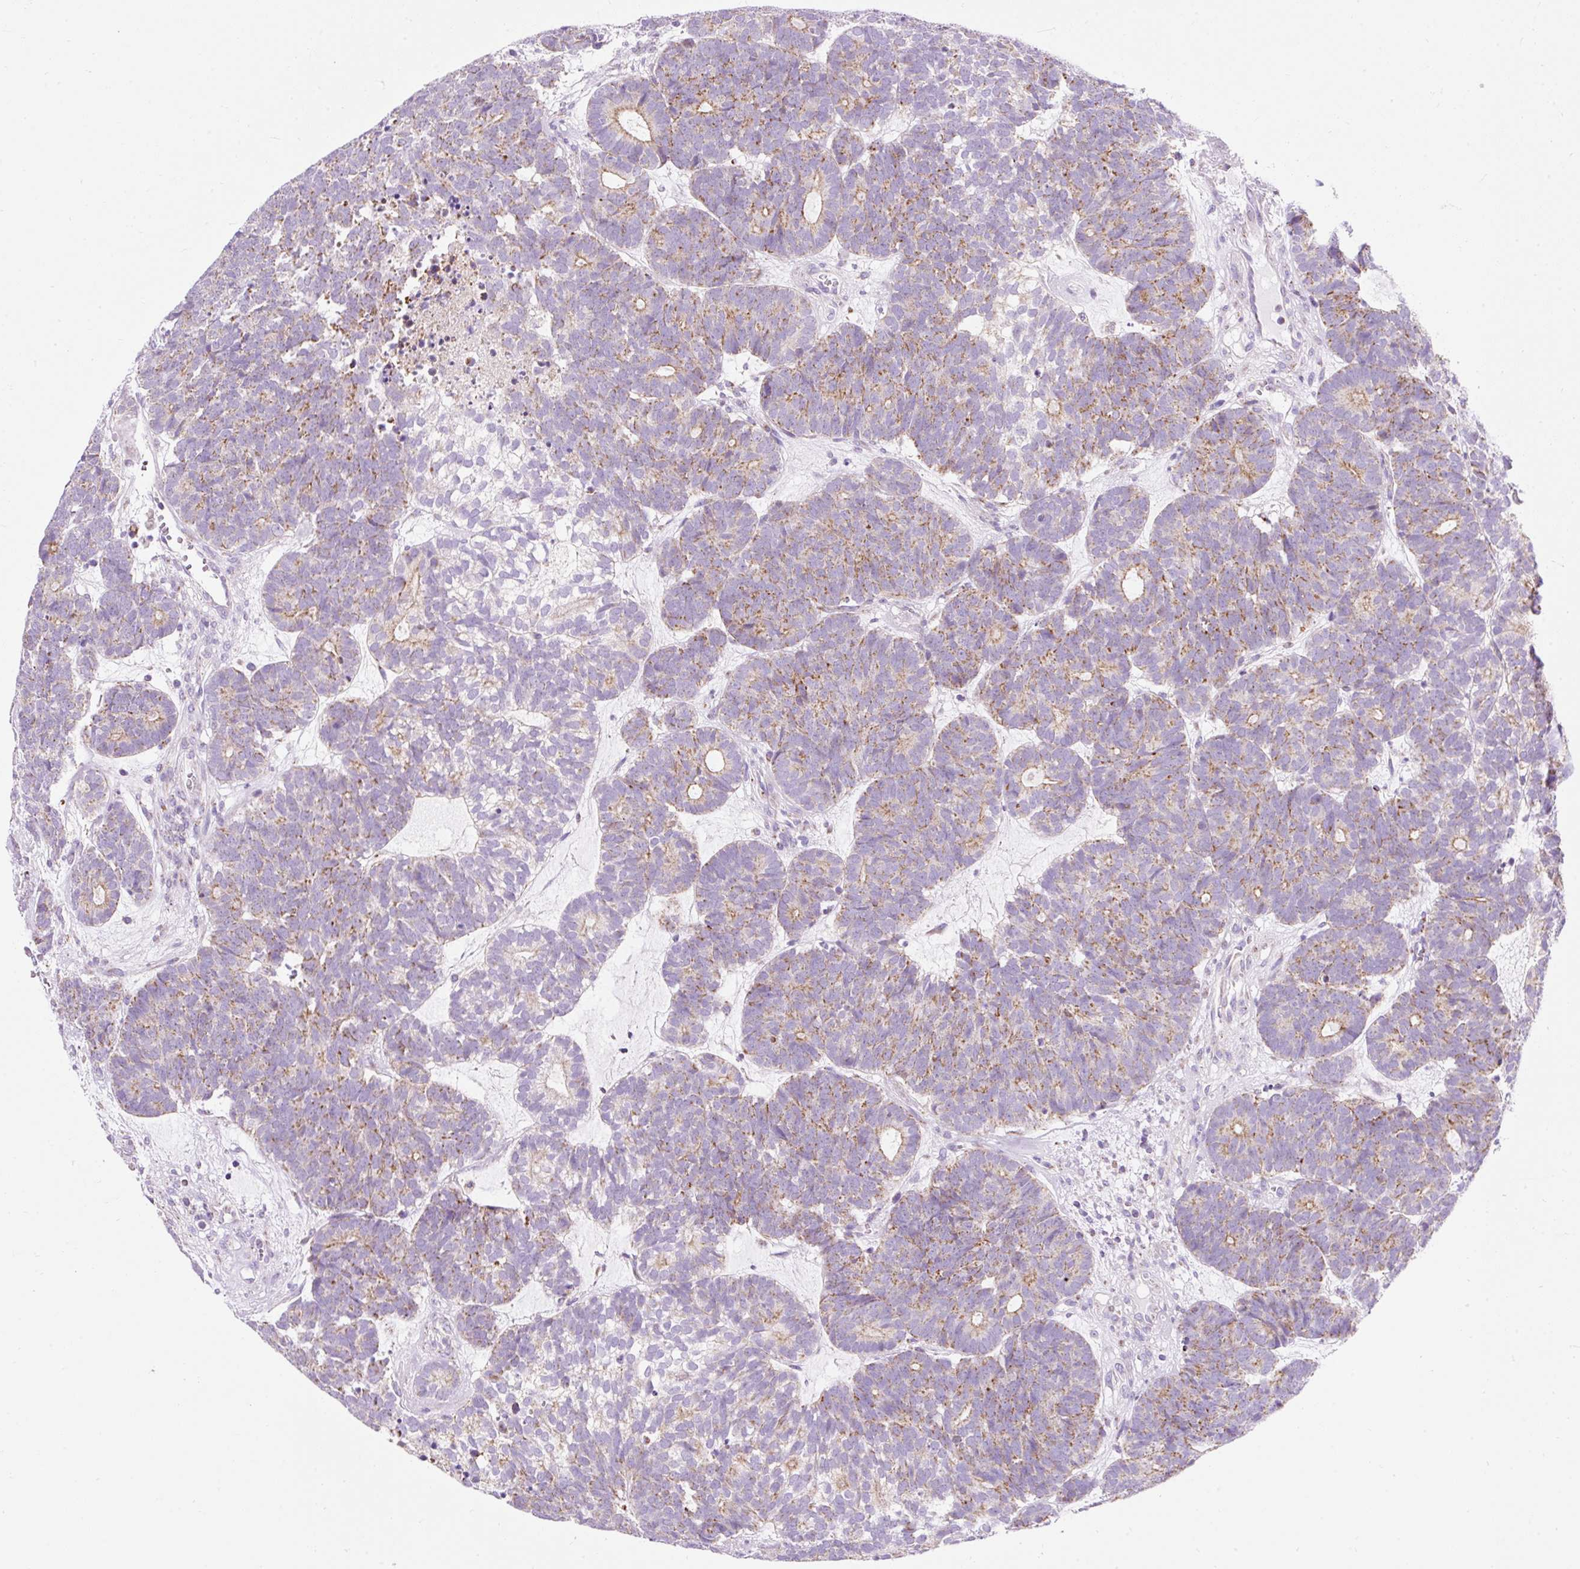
{"staining": {"intensity": "moderate", "quantity": "25%-75%", "location": "cytoplasmic/membranous"}, "tissue": "head and neck cancer", "cell_type": "Tumor cells", "image_type": "cancer", "snomed": [{"axis": "morphology", "description": "Adenocarcinoma, NOS"}, {"axis": "topography", "description": "Head-Neck"}], "caption": "Immunohistochemical staining of head and neck cancer (adenocarcinoma) reveals moderate cytoplasmic/membranous protein staining in about 25%-75% of tumor cells.", "gene": "PLPP2", "patient": {"sex": "female", "age": 81}}